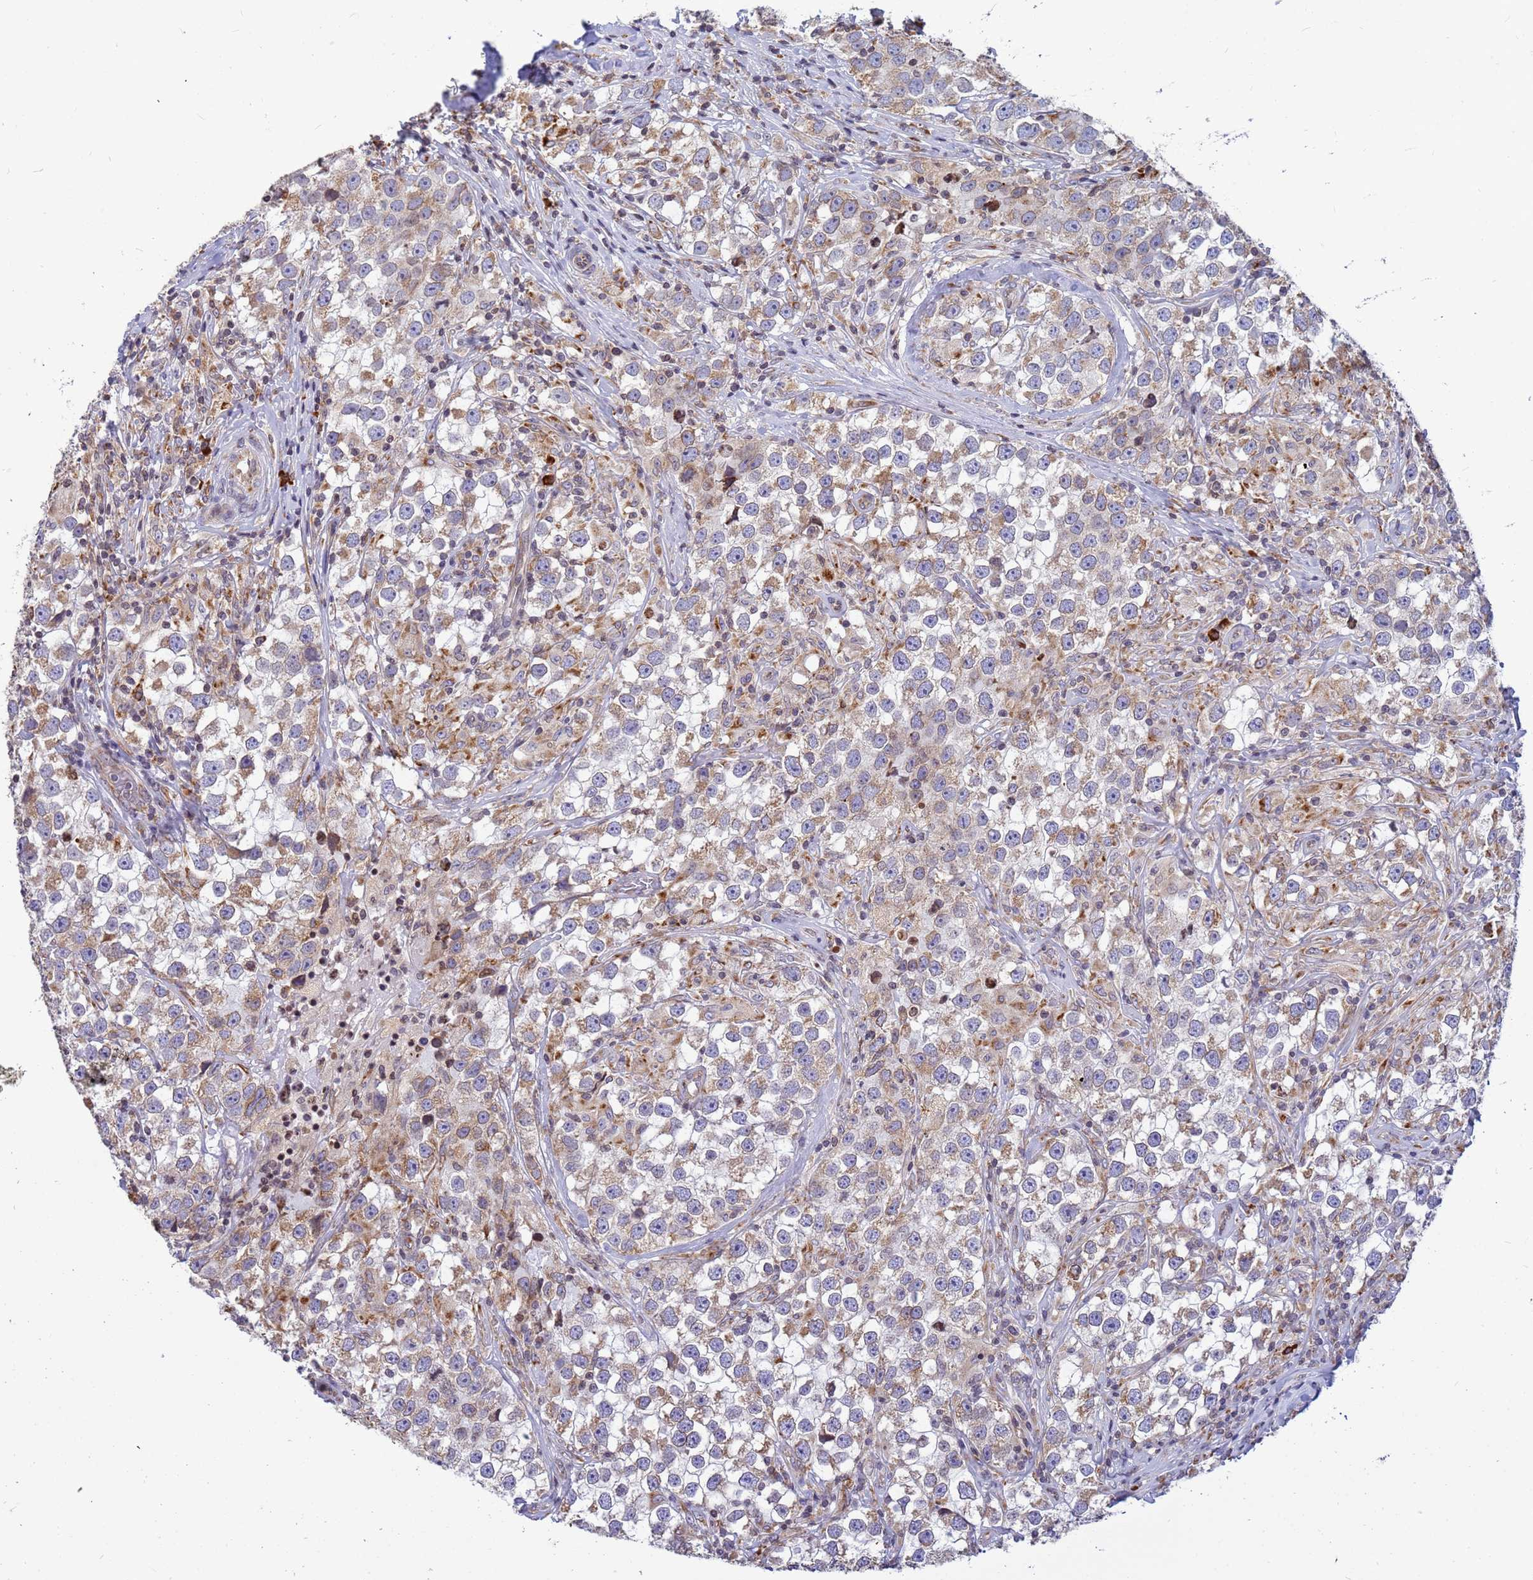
{"staining": {"intensity": "weak", "quantity": "25%-75%", "location": "cytoplasmic/membranous"}, "tissue": "testis cancer", "cell_type": "Tumor cells", "image_type": "cancer", "snomed": [{"axis": "morphology", "description": "Seminoma, NOS"}, {"axis": "topography", "description": "Testis"}], "caption": "This photomicrograph reveals immunohistochemistry staining of human testis cancer (seminoma), with low weak cytoplasmic/membranous expression in approximately 25%-75% of tumor cells.", "gene": "SSR4", "patient": {"sex": "male", "age": 46}}